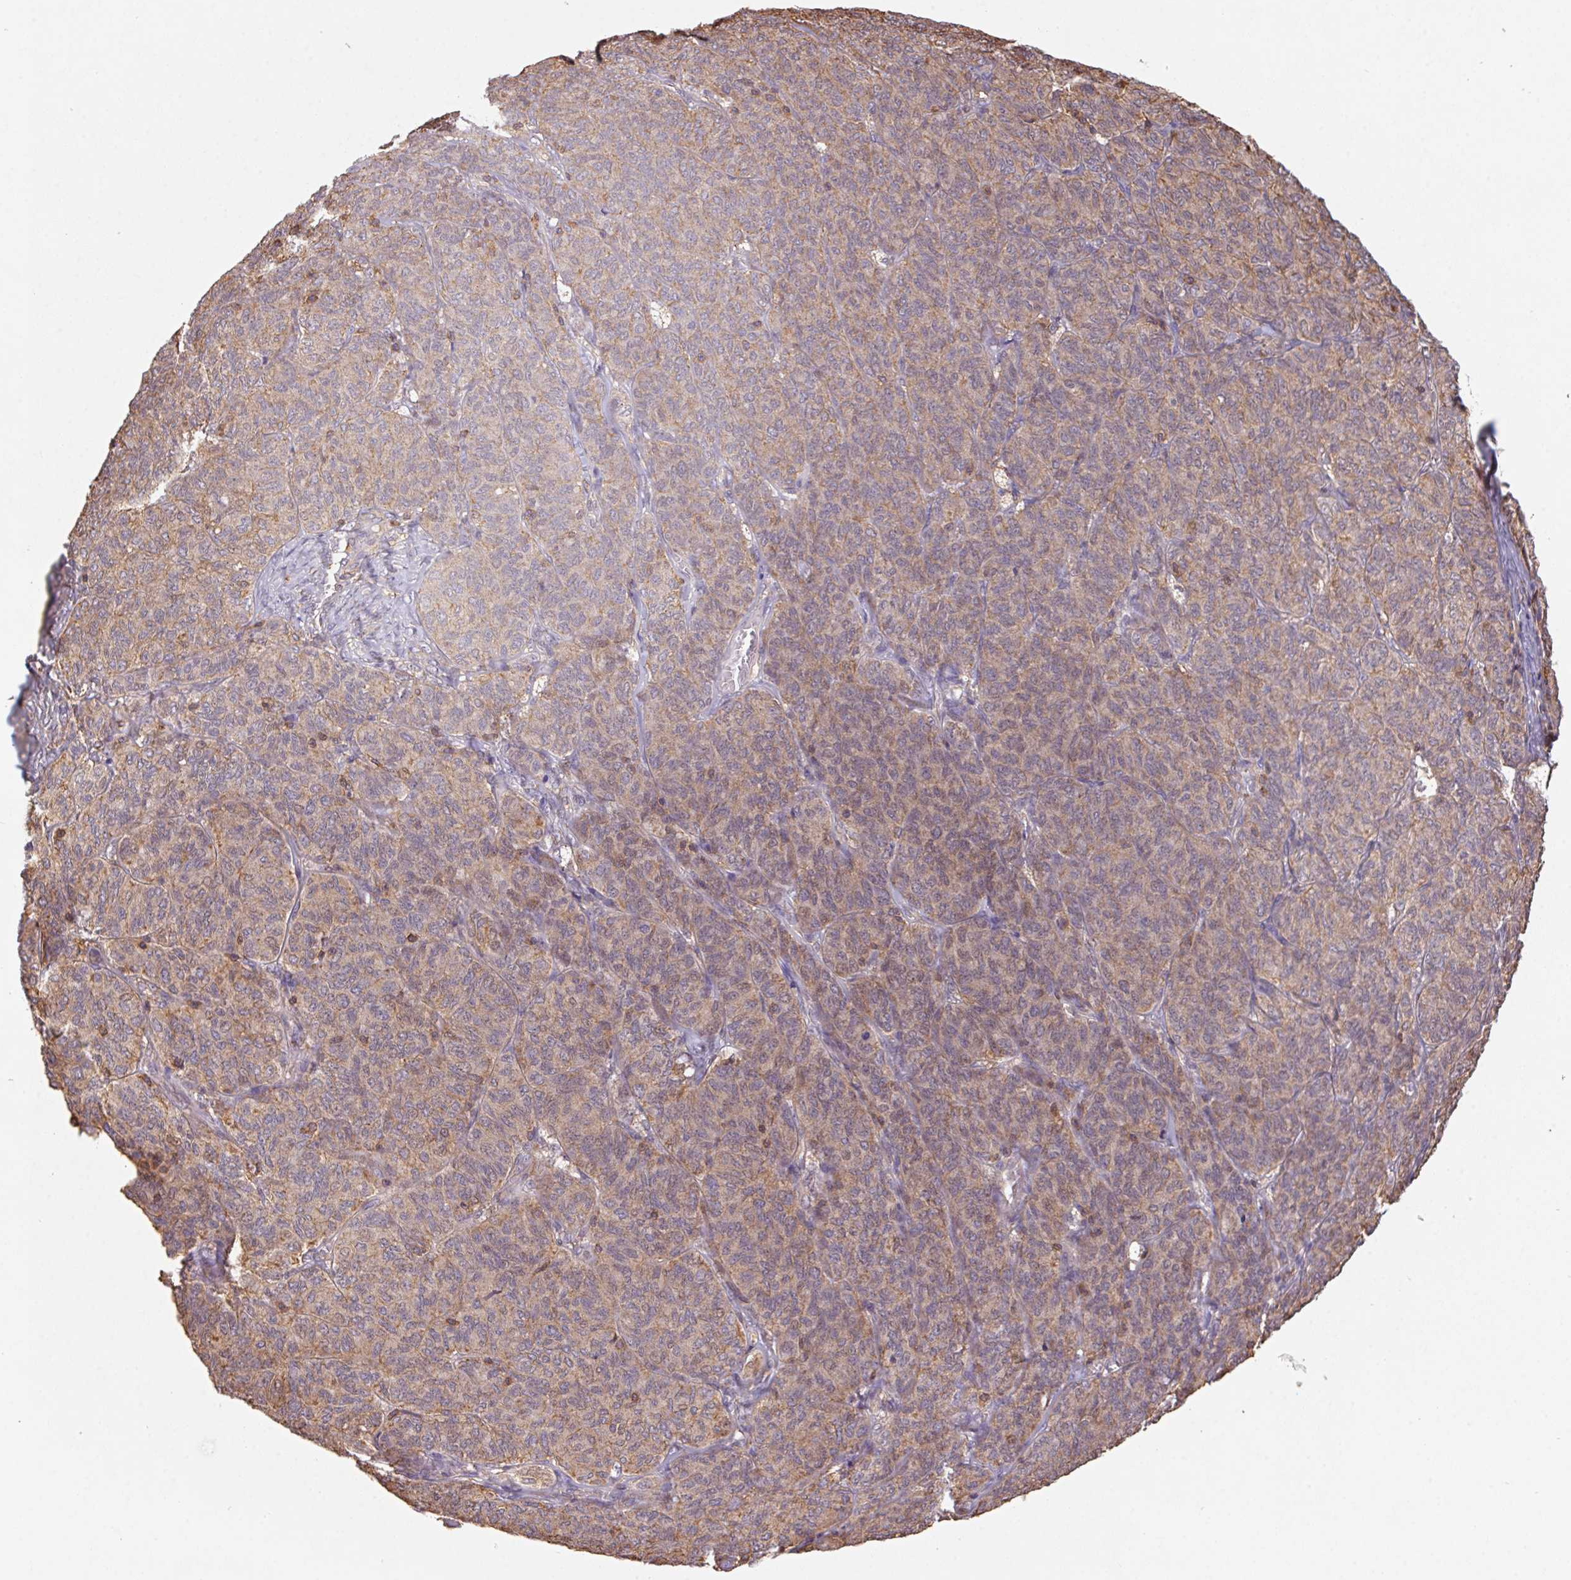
{"staining": {"intensity": "moderate", "quantity": "25%-75%", "location": "cytoplasmic/membranous"}, "tissue": "ovarian cancer", "cell_type": "Tumor cells", "image_type": "cancer", "snomed": [{"axis": "morphology", "description": "Carcinoma, endometroid"}, {"axis": "topography", "description": "Ovary"}], "caption": "This histopathology image shows immunohistochemistry (IHC) staining of ovarian cancer, with medium moderate cytoplasmic/membranous positivity in about 25%-75% of tumor cells.", "gene": "ATG10", "patient": {"sex": "female", "age": 80}}